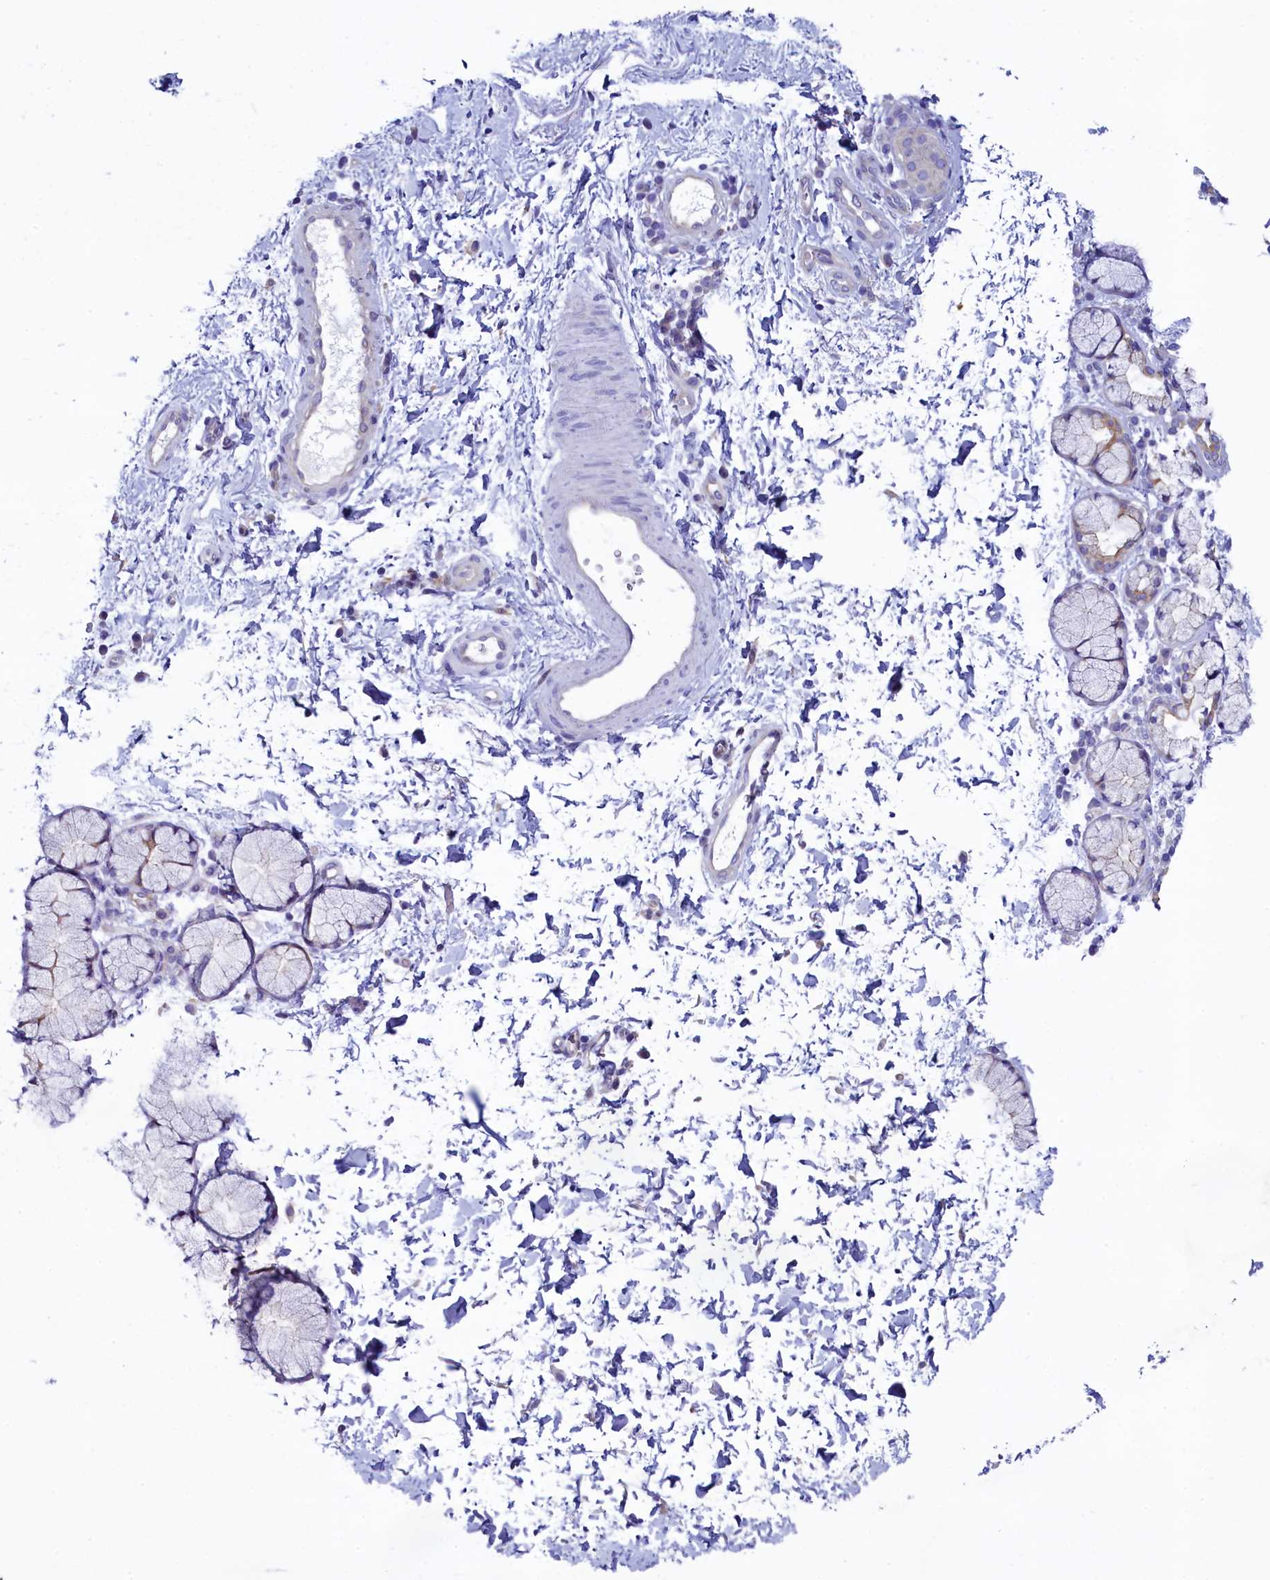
{"staining": {"intensity": "negative", "quantity": "none", "location": "none"}, "tissue": "esophagus", "cell_type": "Squamous epithelial cells", "image_type": "normal", "snomed": [{"axis": "morphology", "description": "Normal tissue, NOS"}, {"axis": "topography", "description": "Esophagus"}], "caption": "This is an immunohistochemistry (IHC) histopathology image of benign human esophagus. There is no expression in squamous epithelial cells.", "gene": "KRBOX5", "patient": {"sex": "female", "age": 61}}